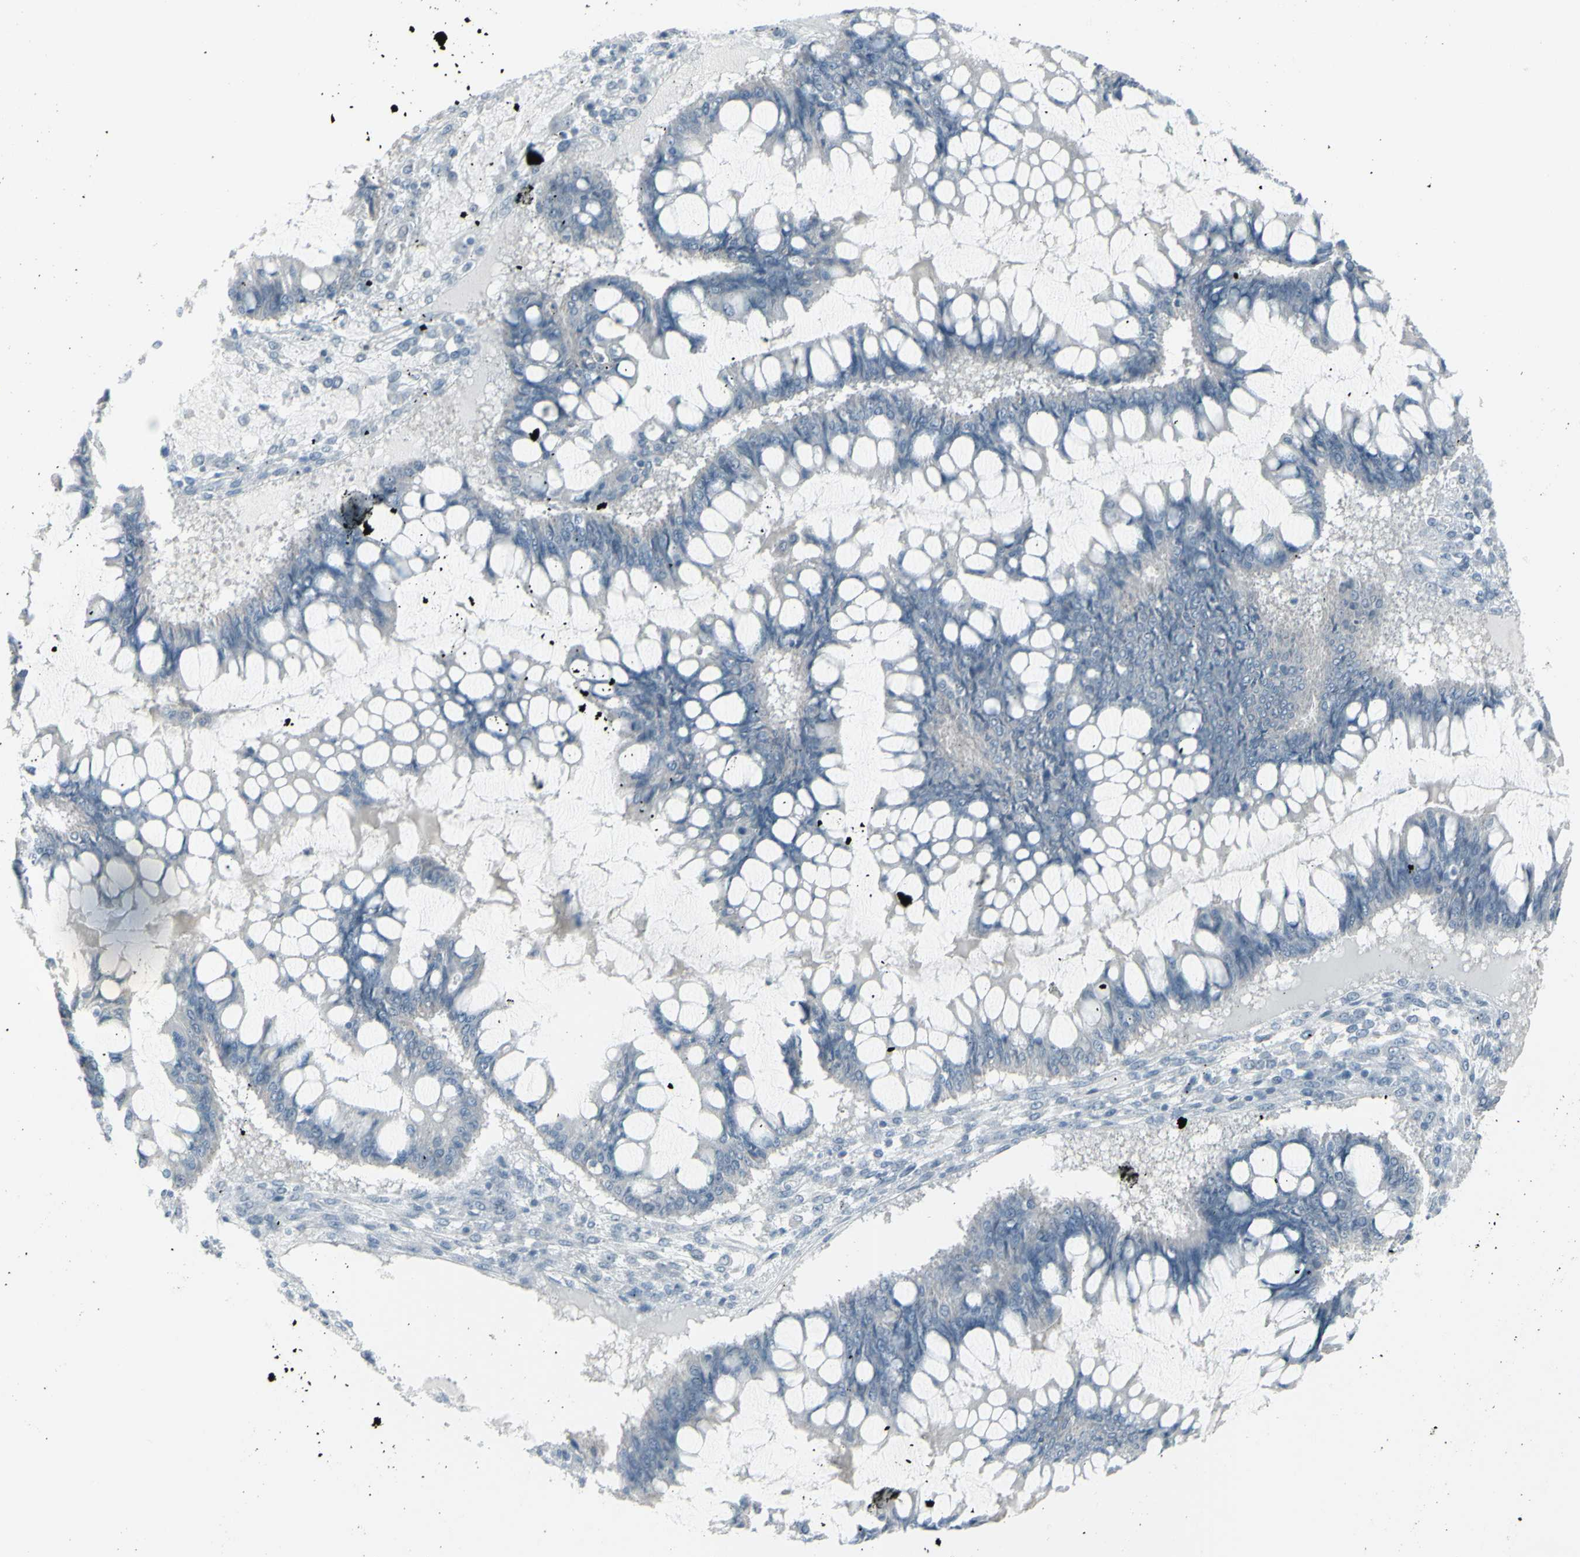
{"staining": {"intensity": "negative", "quantity": "none", "location": "none"}, "tissue": "ovarian cancer", "cell_type": "Tumor cells", "image_type": "cancer", "snomed": [{"axis": "morphology", "description": "Cystadenocarcinoma, mucinous, NOS"}, {"axis": "topography", "description": "Ovary"}], "caption": "Immunohistochemistry micrograph of human ovarian cancer stained for a protein (brown), which reveals no expression in tumor cells.", "gene": "RAB3A", "patient": {"sex": "female", "age": 73}}